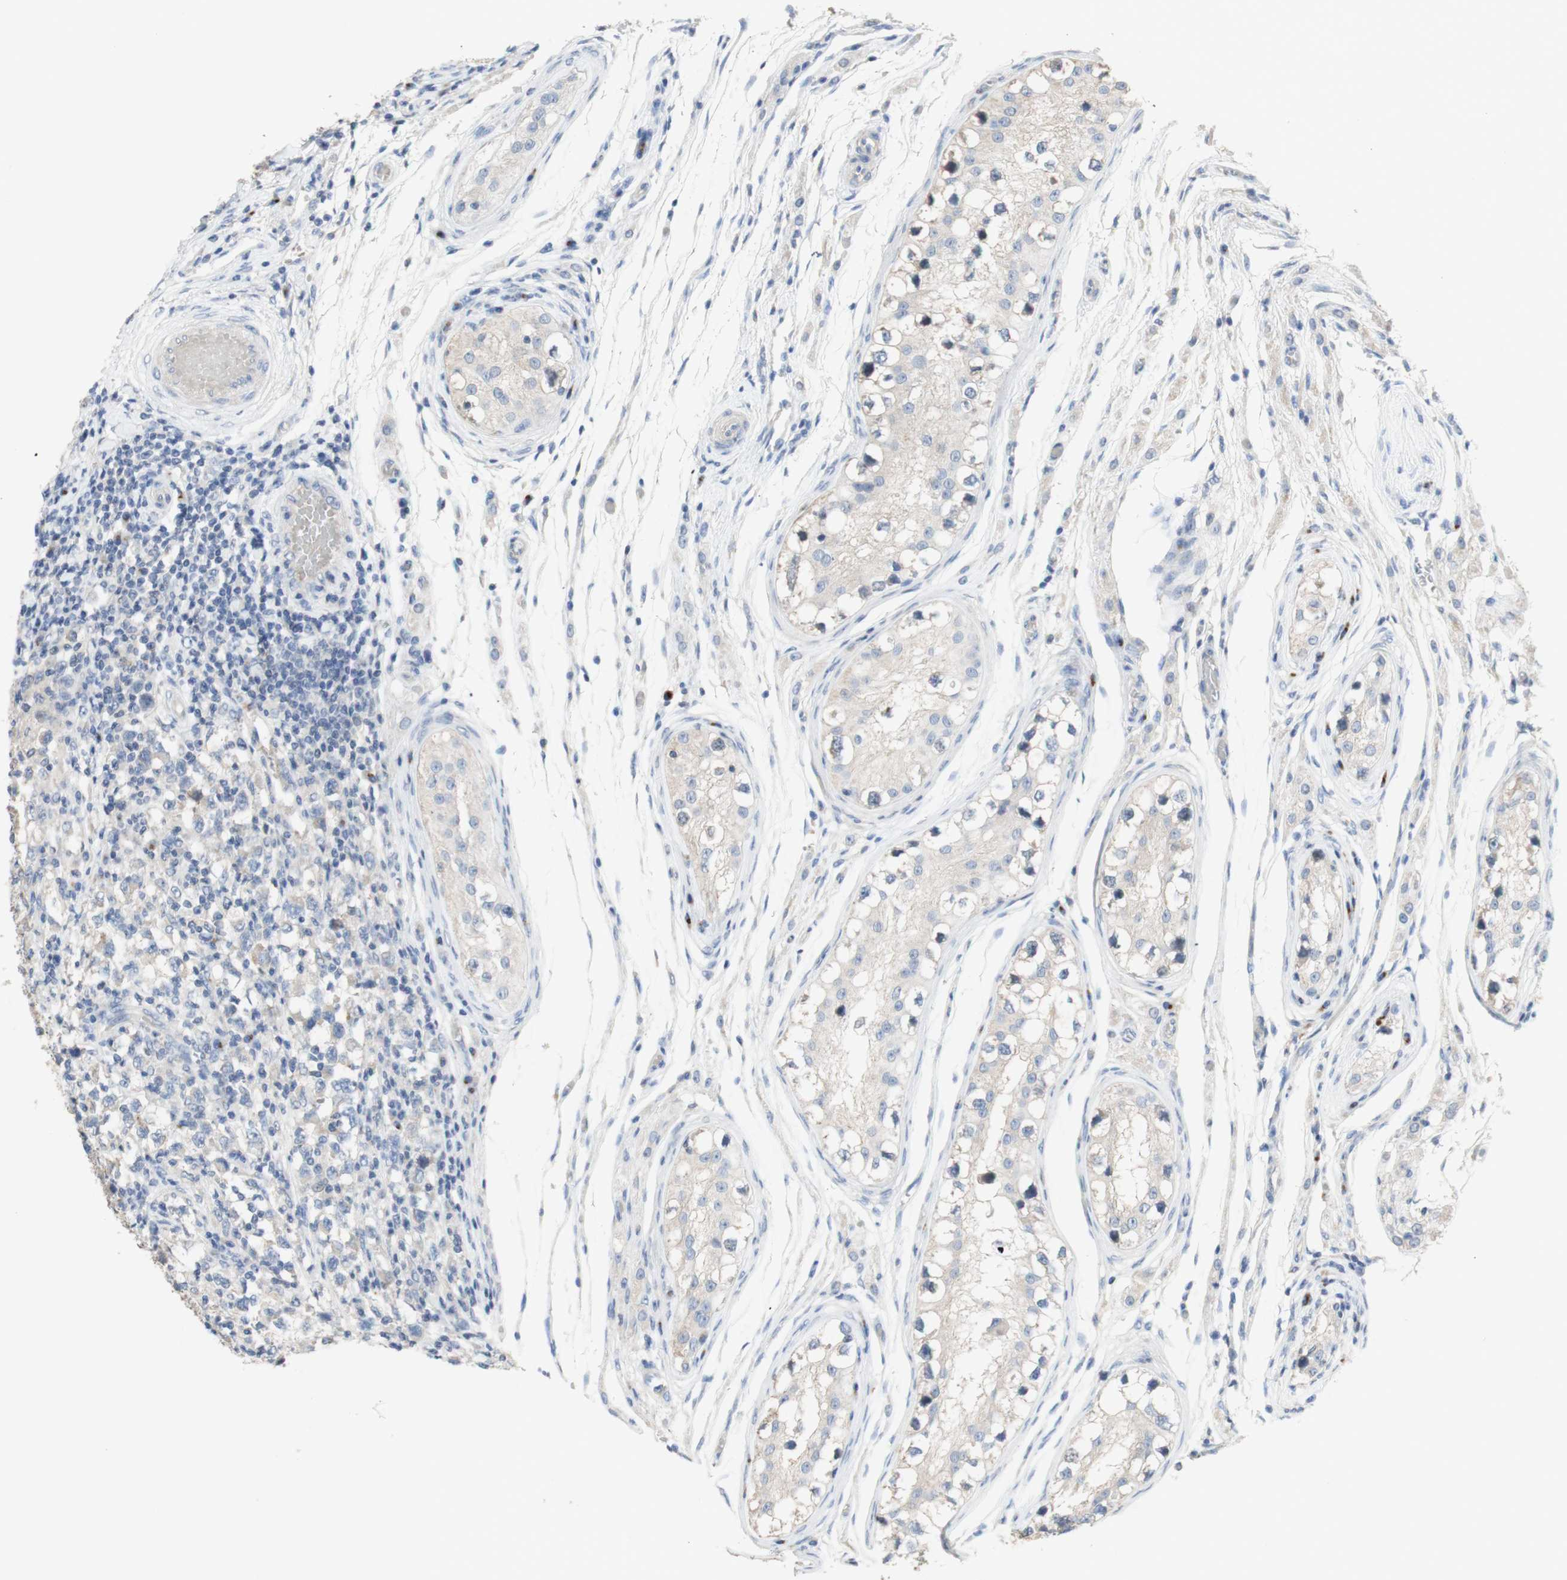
{"staining": {"intensity": "negative", "quantity": "none", "location": "none"}, "tissue": "testis cancer", "cell_type": "Tumor cells", "image_type": "cancer", "snomed": [{"axis": "morphology", "description": "Carcinoma, Embryonal, NOS"}, {"axis": "topography", "description": "Testis"}], "caption": "The image displays no significant positivity in tumor cells of testis cancer (embryonal carcinoma).", "gene": "MANEA", "patient": {"sex": "male", "age": 21}}